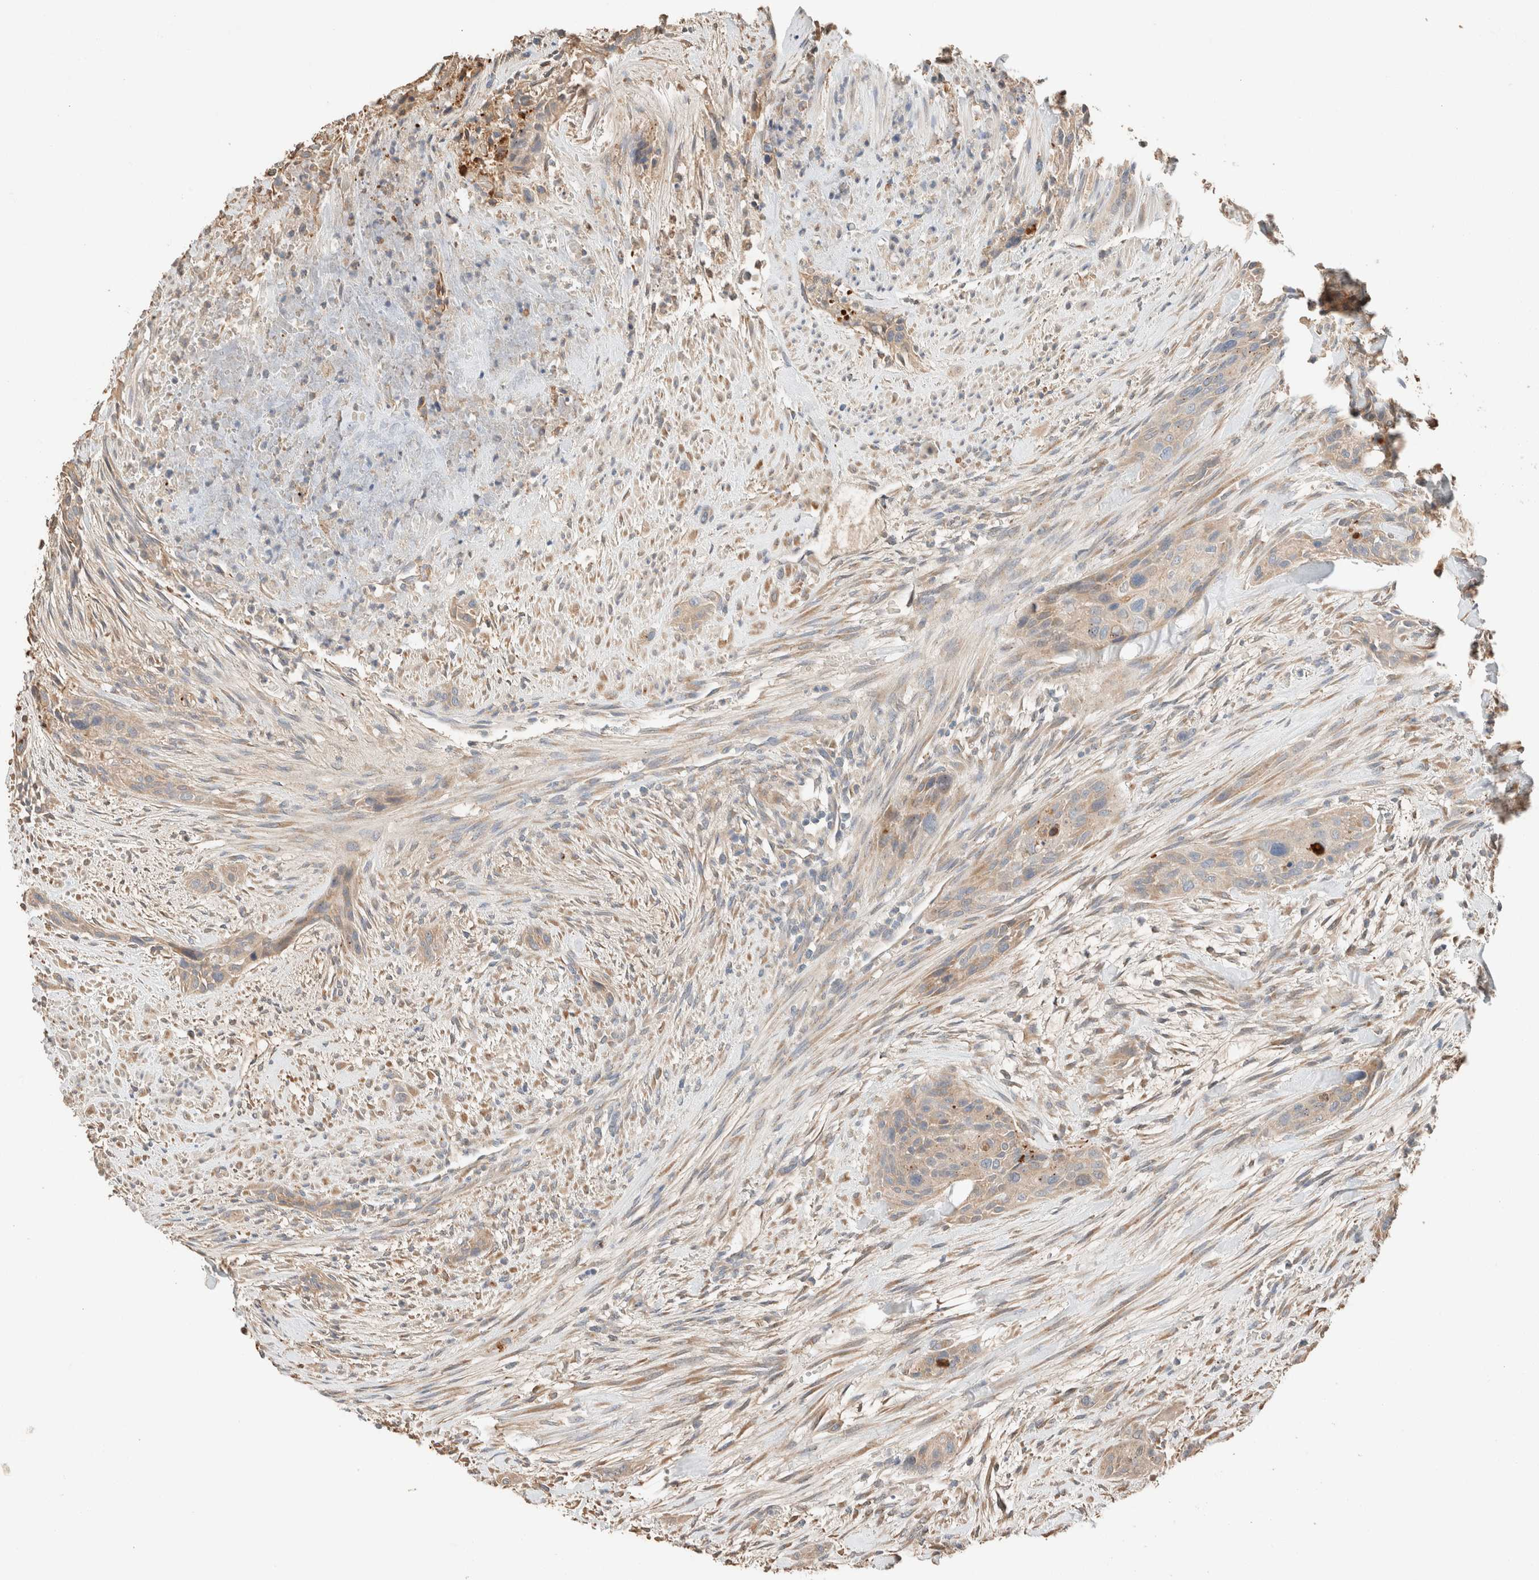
{"staining": {"intensity": "weak", "quantity": ">75%", "location": "cytoplasmic/membranous"}, "tissue": "urothelial cancer", "cell_type": "Tumor cells", "image_type": "cancer", "snomed": [{"axis": "morphology", "description": "Urothelial carcinoma, High grade"}, {"axis": "topography", "description": "Urinary bladder"}], "caption": "This histopathology image exhibits immunohistochemistry staining of human high-grade urothelial carcinoma, with low weak cytoplasmic/membranous staining in about >75% of tumor cells.", "gene": "TUBD1", "patient": {"sex": "male", "age": 35}}